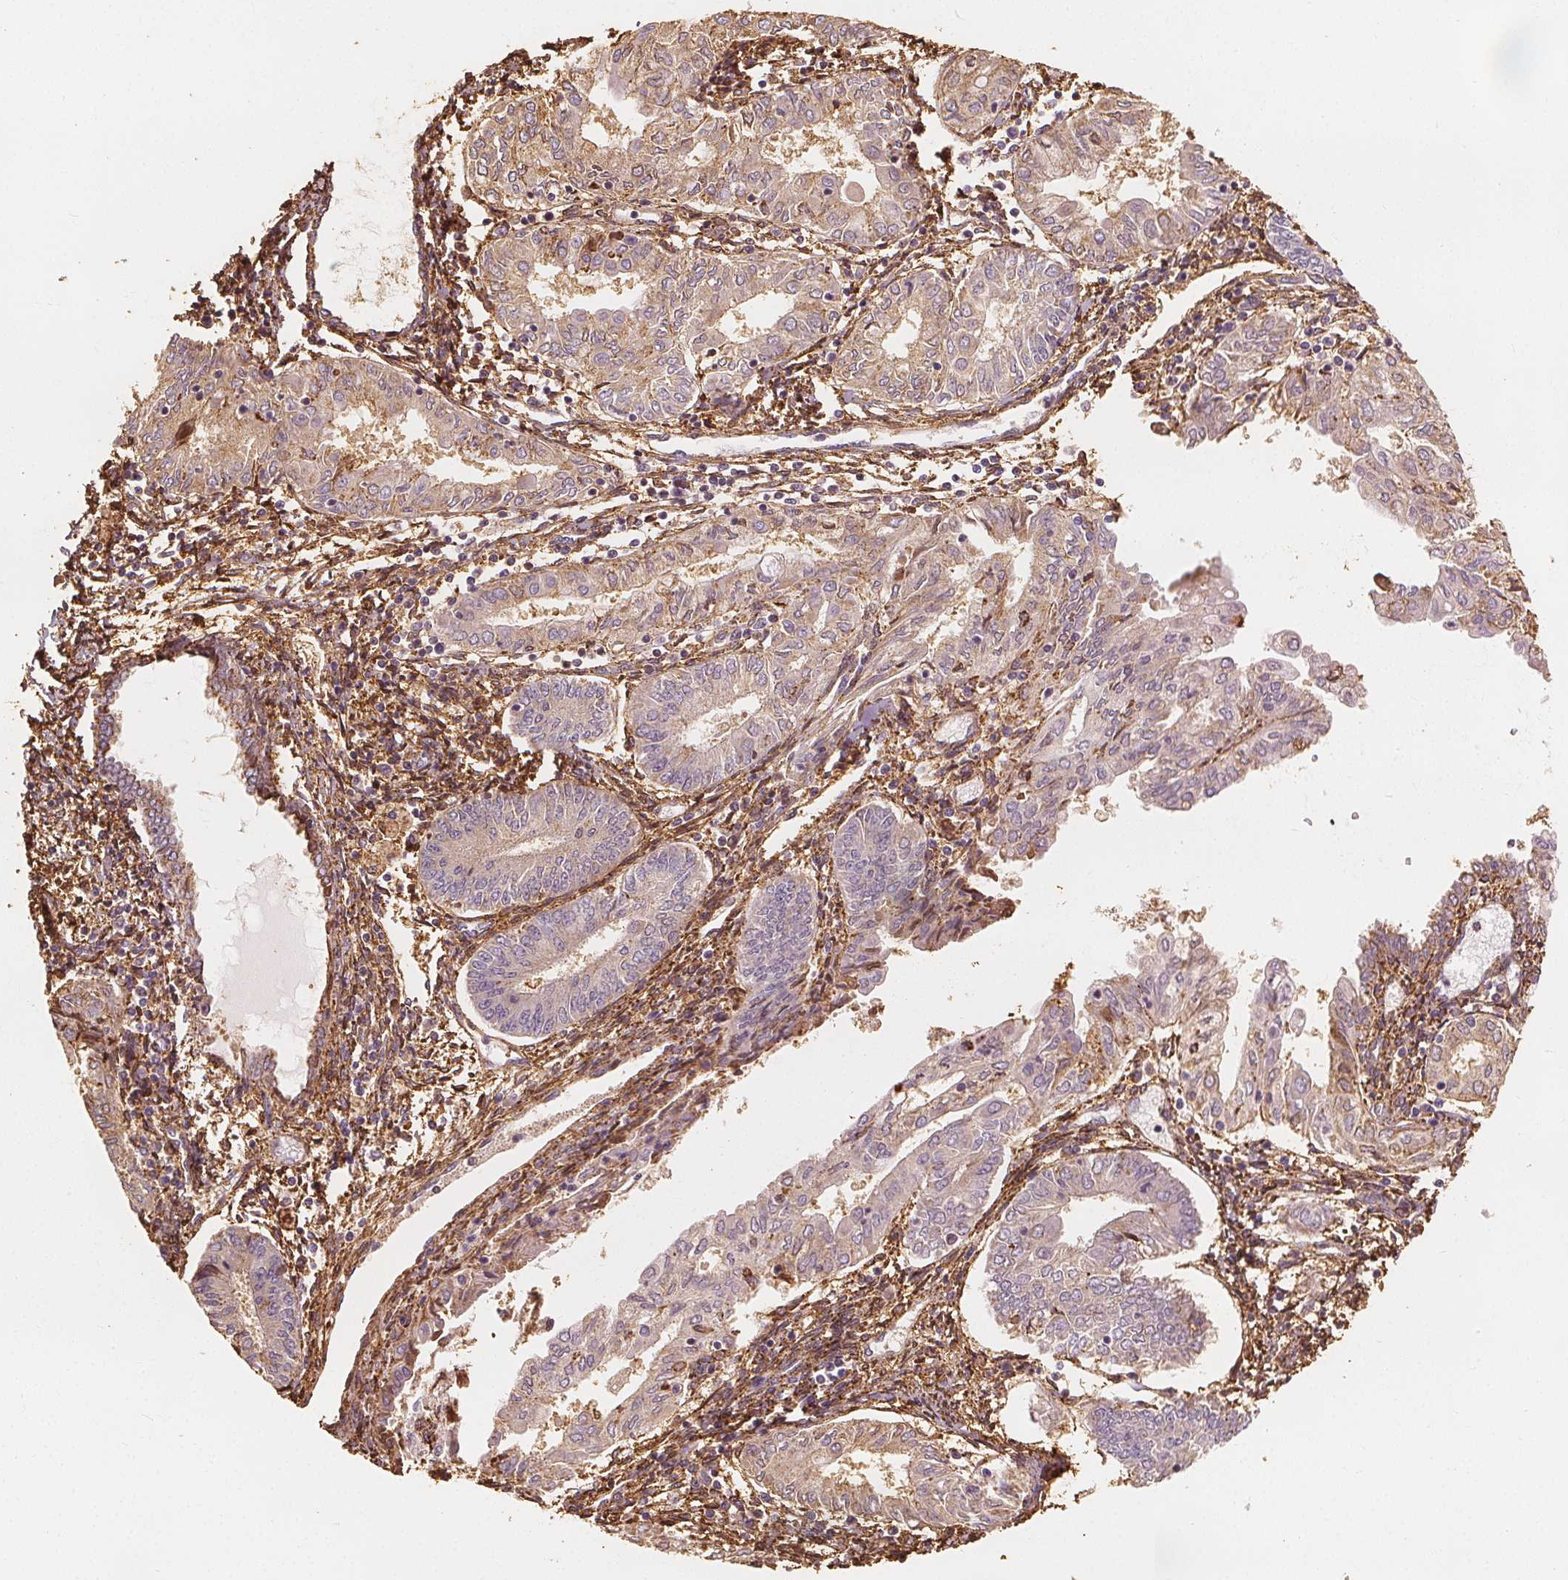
{"staining": {"intensity": "weak", "quantity": "25%-75%", "location": "cytoplasmic/membranous"}, "tissue": "endometrial cancer", "cell_type": "Tumor cells", "image_type": "cancer", "snomed": [{"axis": "morphology", "description": "Adenocarcinoma, NOS"}, {"axis": "topography", "description": "Endometrium"}], "caption": "Endometrial cancer stained with IHC shows weak cytoplasmic/membranous positivity in about 25%-75% of tumor cells. (DAB = brown stain, brightfield microscopy at high magnification).", "gene": "ARHGAP26", "patient": {"sex": "female", "age": 68}}